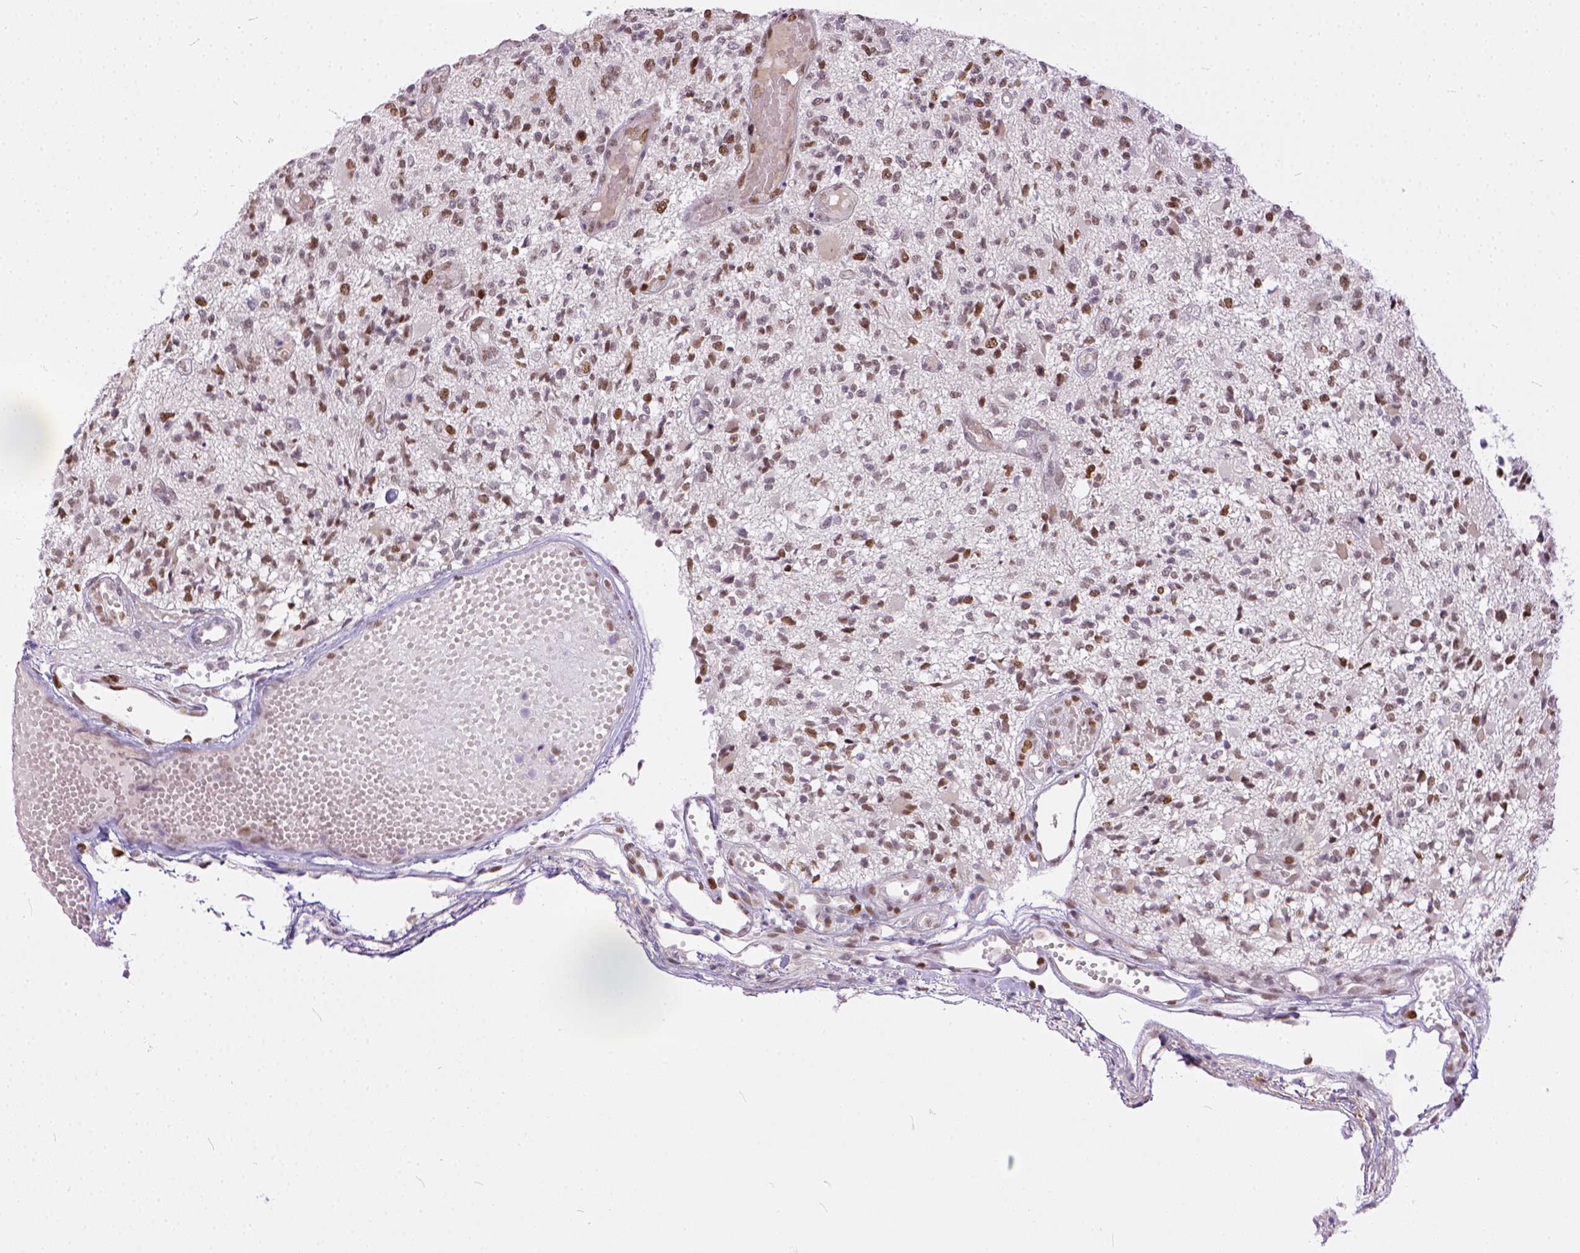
{"staining": {"intensity": "moderate", "quantity": ">75%", "location": "nuclear"}, "tissue": "glioma", "cell_type": "Tumor cells", "image_type": "cancer", "snomed": [{"axis": "morphology", "description": "Glioma, malignant, High grade"}, {"axis": "topography", "description": "Brain"}], "caption": "An IHC image of neoplastic tissue is shown. Protein staining in brown highlights moderate nuclear positivity in malignant glioma (high-grade) within tumor cells. (brown staining indicates protein expression, while blue staining denotes nuclei).", "gene": "ERCC1", "patient": {"sex": "female", "age": 63}}